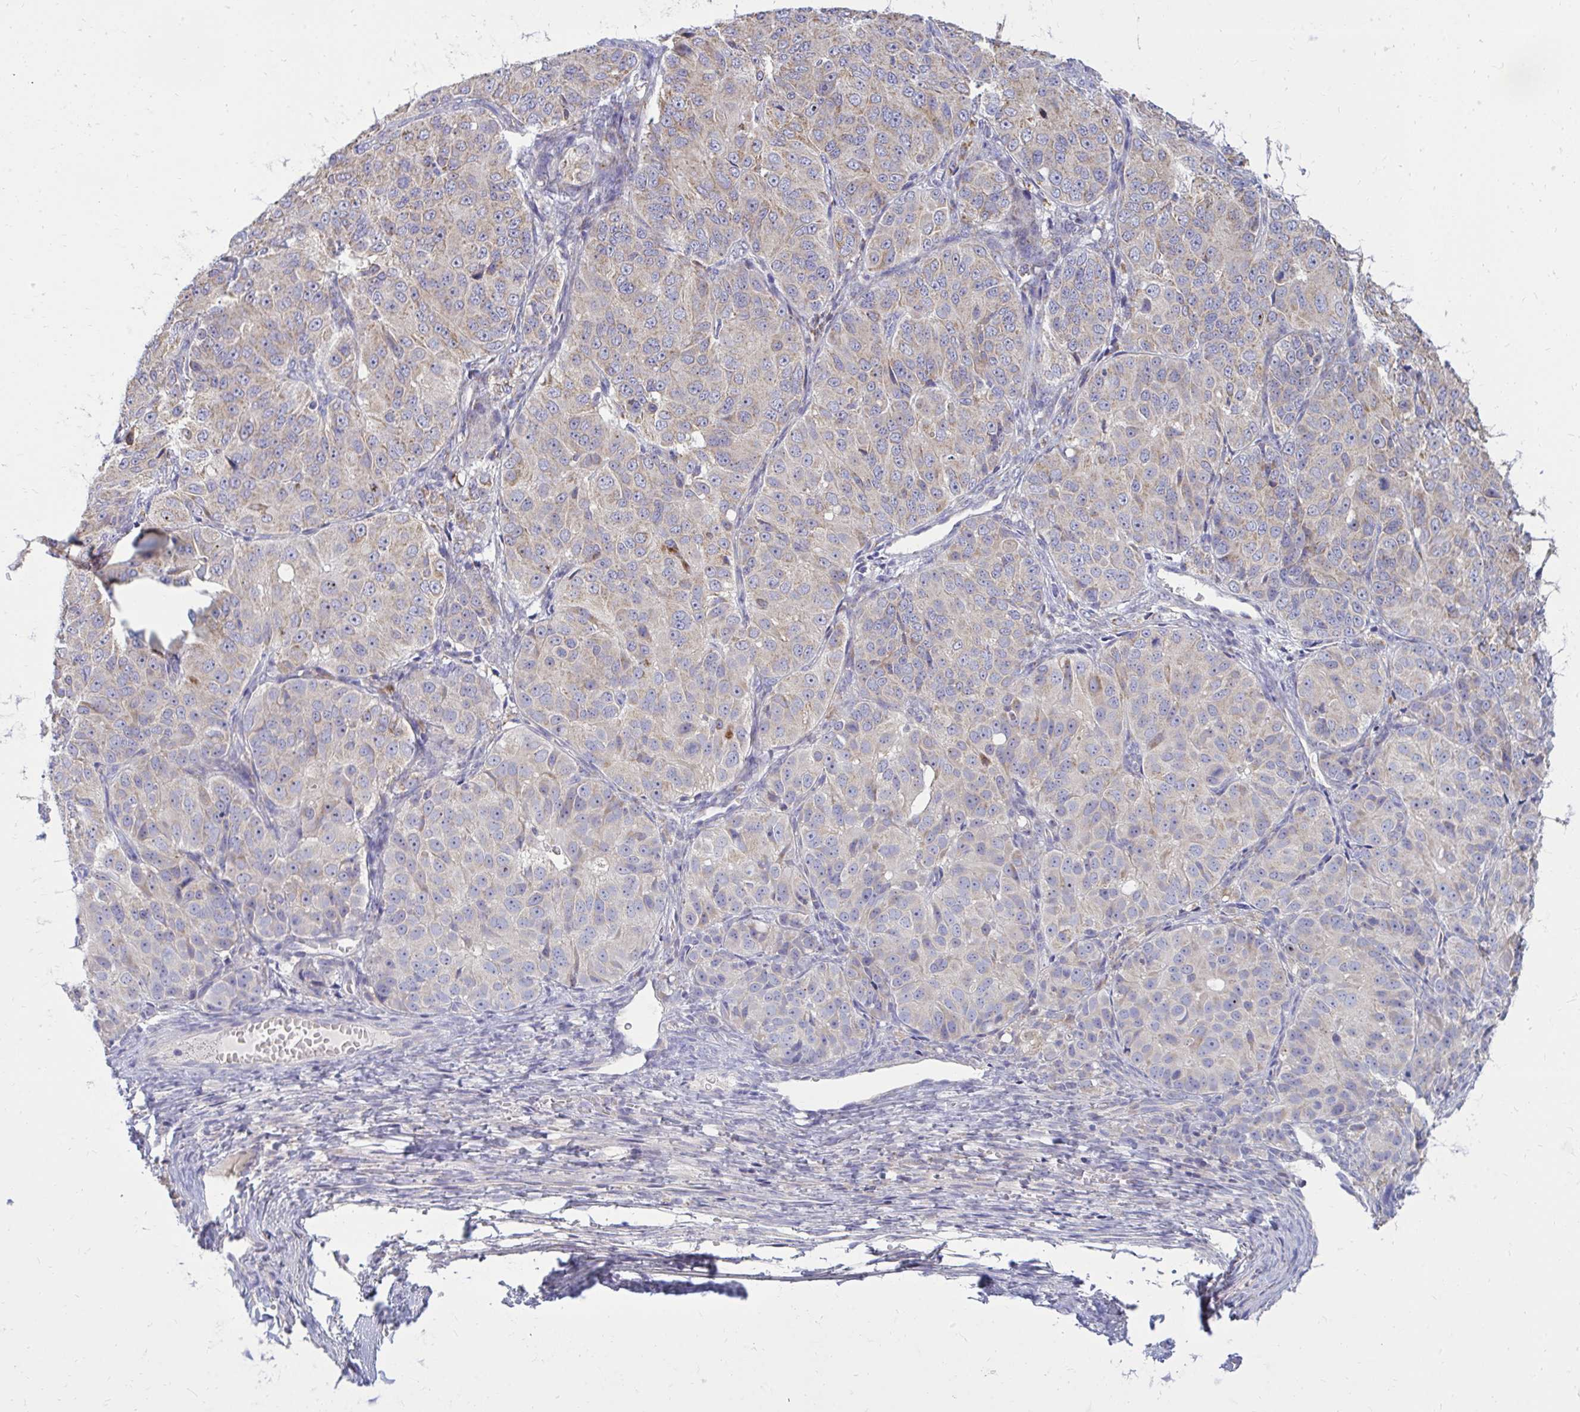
{"staining": {"intensity": "weak", "quantity": "25%-75%", "location": "cytoplasmic/membranous"}, "tissue": "ovarian cancer", "cell_type": "Tumor cells", "image_type": "cancer", "snomed": [{"axis": "morphology", "description": "Carcinoma, endometroid"}, {"axis": "topography", "description": "Ovary"}], "caption": "Protein positivity by immunohistochemistry demonstrates weak cytoplasmic/membranous expression in approximately 25%-75% of tumor cells in endometroid carcinoma (ovarian).", "gene": "OR10R2", "patient": {"sex": "female", "age": 51}}